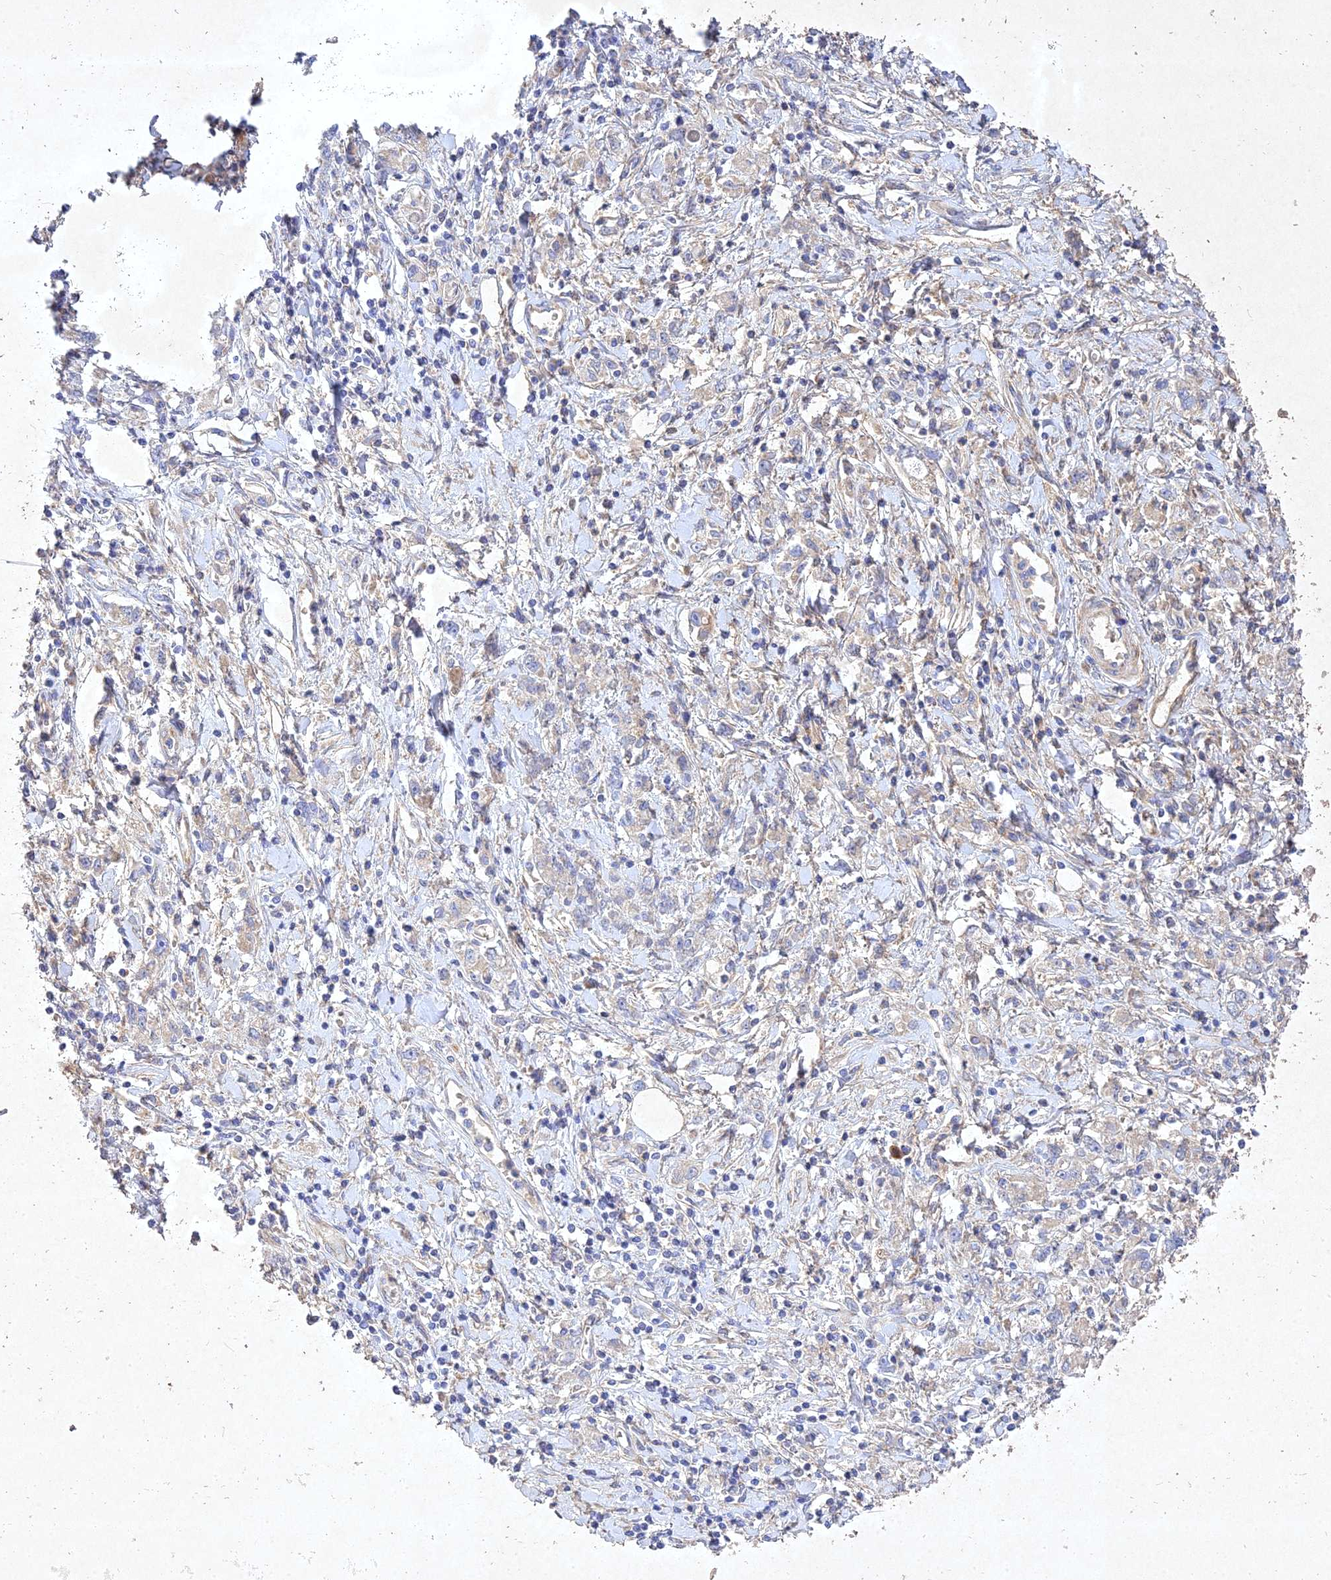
{"staining": {"intensity": "negative", "quantity": "none", "location": "none"}, "tissue": "stomach cancer", "cell_type": "Tumor cells", "image_type": "cancer", "snomed": [{"axis": "morphology", "description": "Adenocarcinoma, NOS"}, {"axis": "topography", "description": "Stomach"}], "caption": "Stomach cancer was stained to show a protein in brown. There is no significant expression in tumor cells.", "gene": "NDUFV1", "patient": {"sex": "female", "age": 76}}